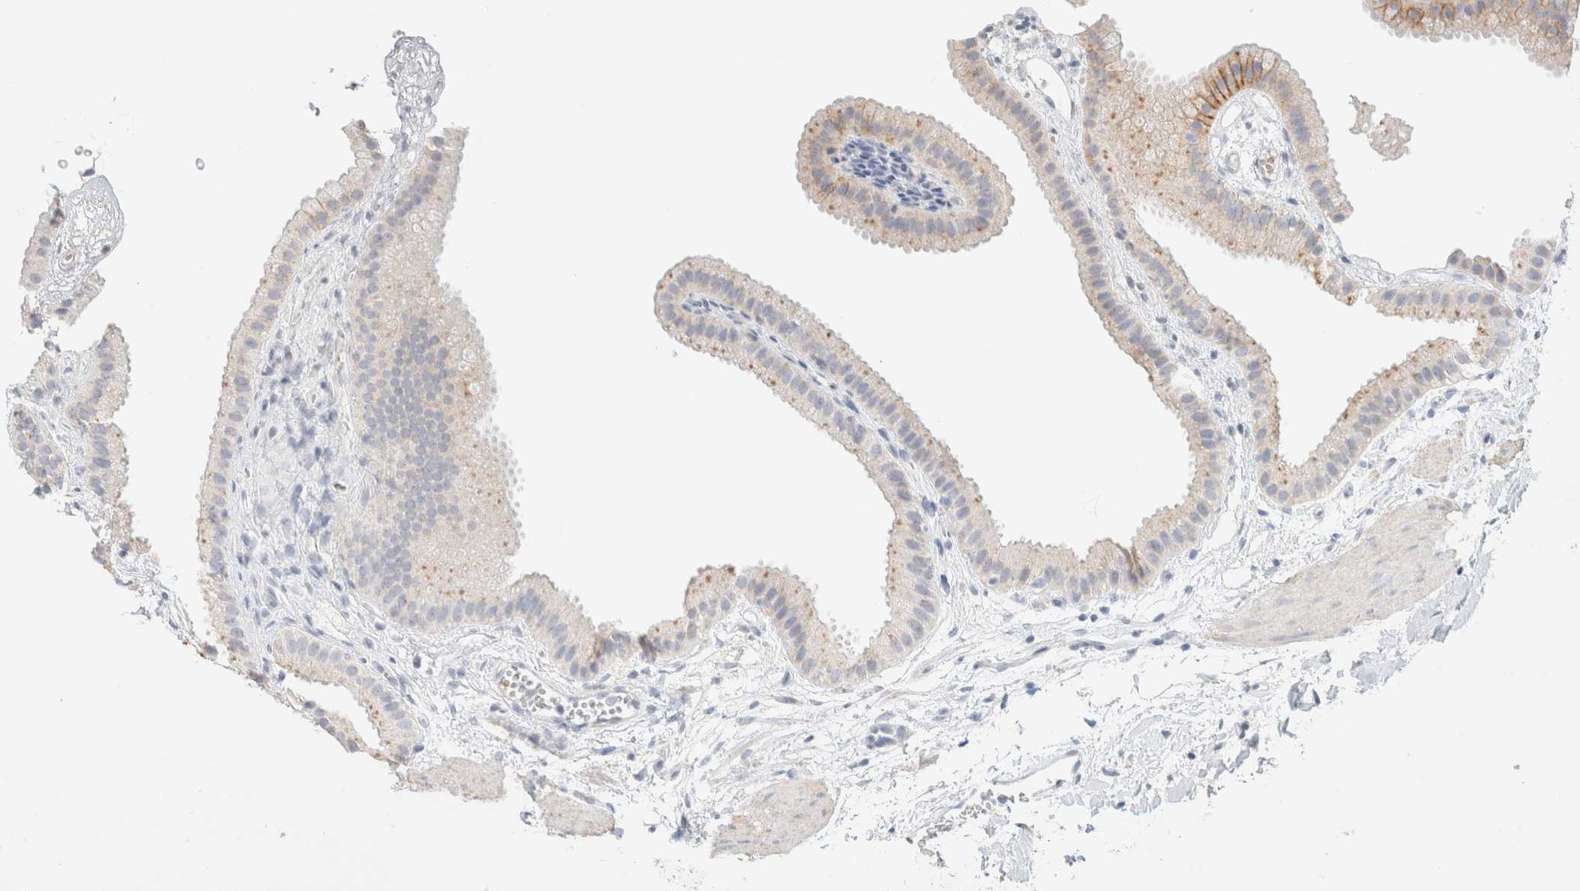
{"staining": {"intensity": "moderate", "quantity": "<25%", "location": "cytoplasmic/membranous"}, "tissue": "gallbladder", "cell_type": "Glandular cells", "image_type": "normal", "snomed": [{"axis": "morphology", "description": "Normal tissue, NOS"}, {"axis": "topography", "description": "Gallbladder"}], "caption": "Immunohistochemical staining of normal human gallbladder shows low levels of moderate cytoplasmic/membranous staining in approximately <25% of glandular cells.", "gene": "CA12", "patient": {"sex": "female", "age": 64}}